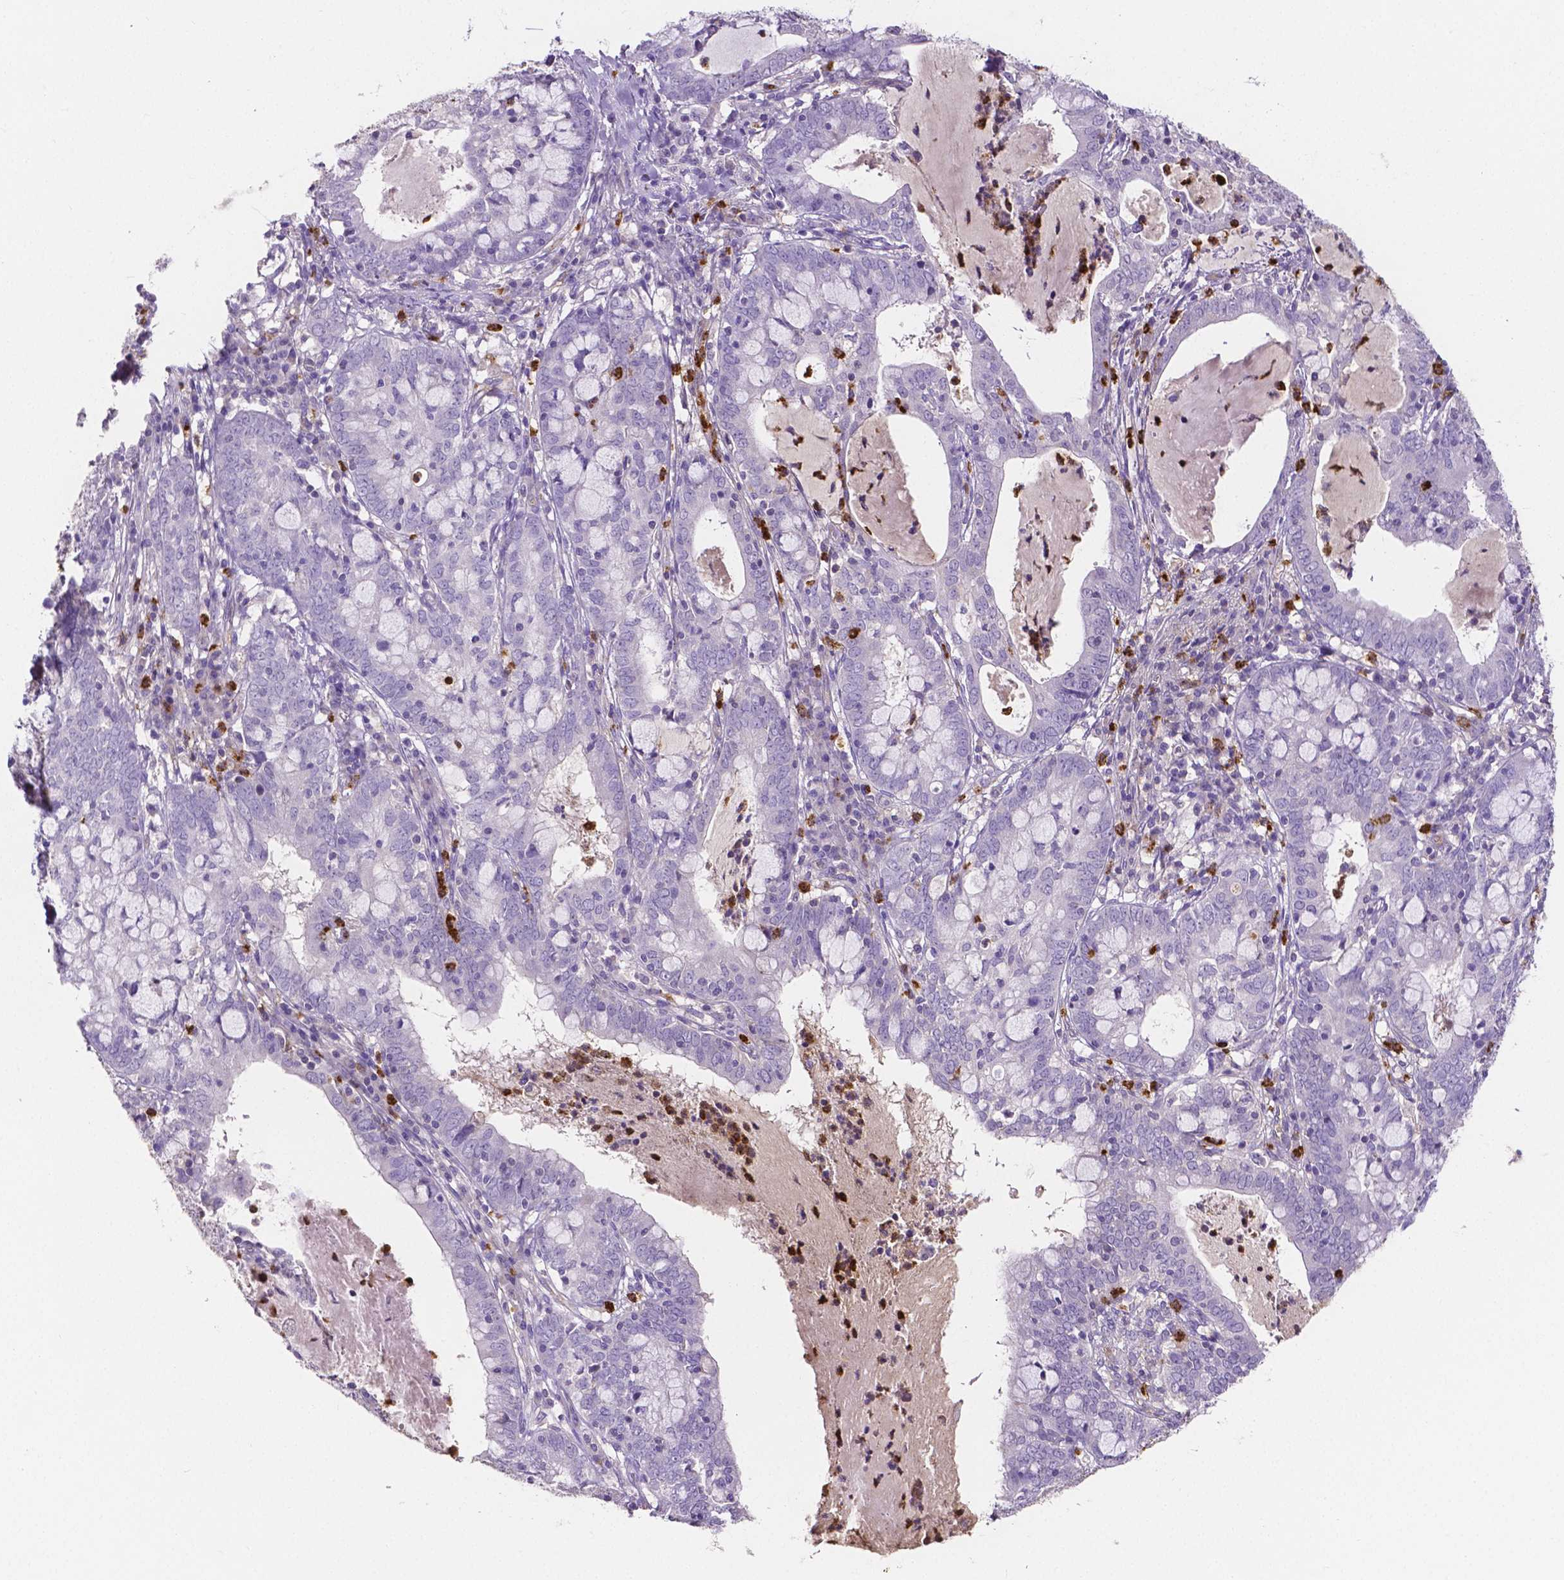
{"staining": {"intensity": "negative", "quantity": "none", "location": "none"}, "tissue": "cervical cancer", "cell_type": "Tumor cells", "image_type": "cancer", "snomed": [{"axis": "morphology", "description": "Adenocarcinoma, NOS"}, {"axis": "topography", "description": "Cervix"}], "caption": "An image of adenocarcinoma (cervical) stained for a protein displays no brown staining in tumor cells.", "gene": "MMP9", "patient": {"sex": "female", "age": 40}}